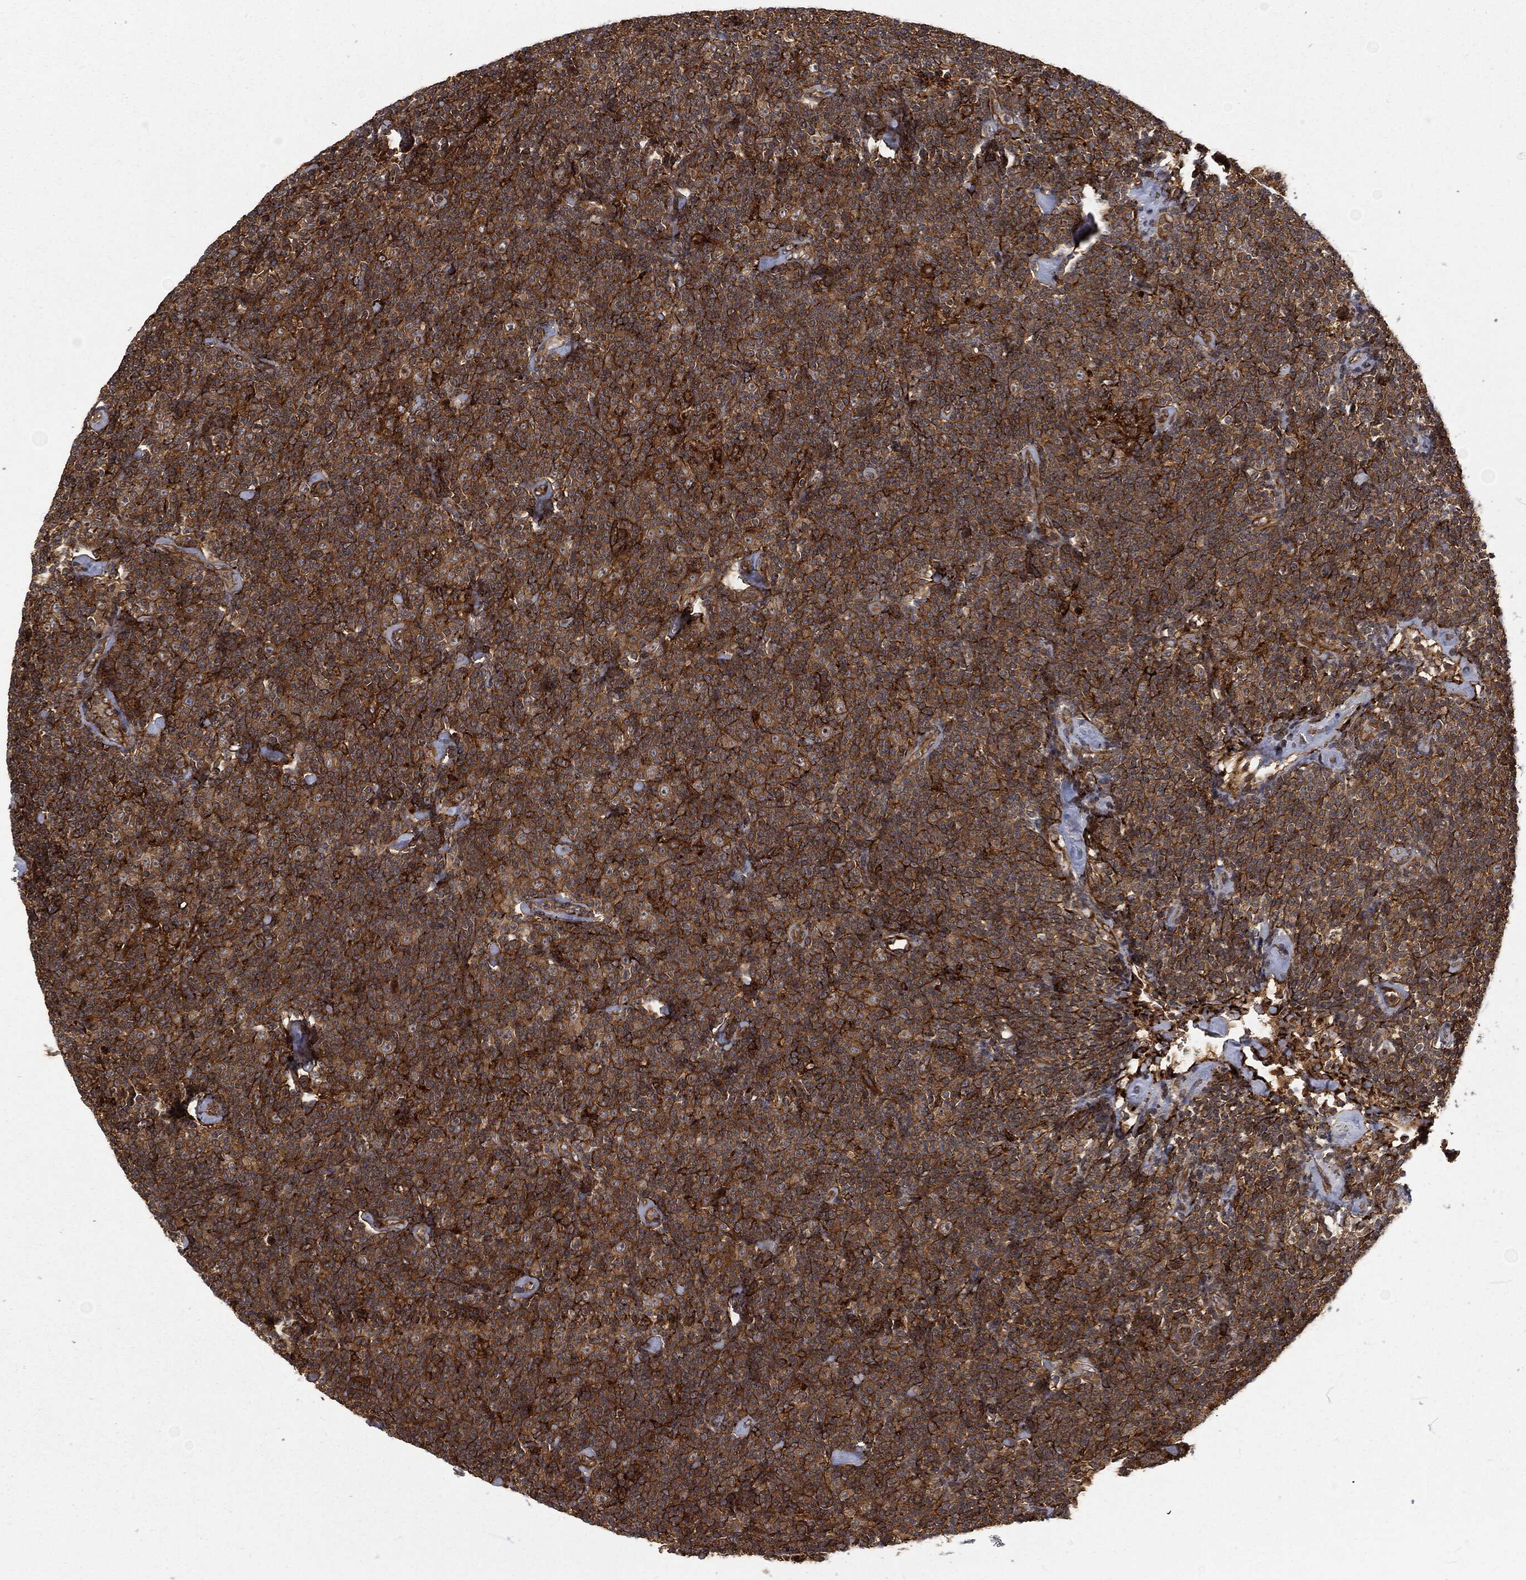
{"staining": {"intensity": "strong", "quantity": ">75%", "location": "cytoplasmic/membranous"}, "tissue": "lymphoma", "cell_type": "Tumor cells", "image_type": "cancer", "snomed": [{"axis": "morphology", "description": "Malignant lymphoma, non-Hodgkin's type, Low grade"}, {"axis": "topography", "description": "Lymph node"}], "caption": "Human low-grade malignant lymphoma, non-Hodgkin's type stained with a protein marker exhibits strong staining in tumor cells.", "gene": "RFTN1", "patient": {"sex": "male", "age": 81}}